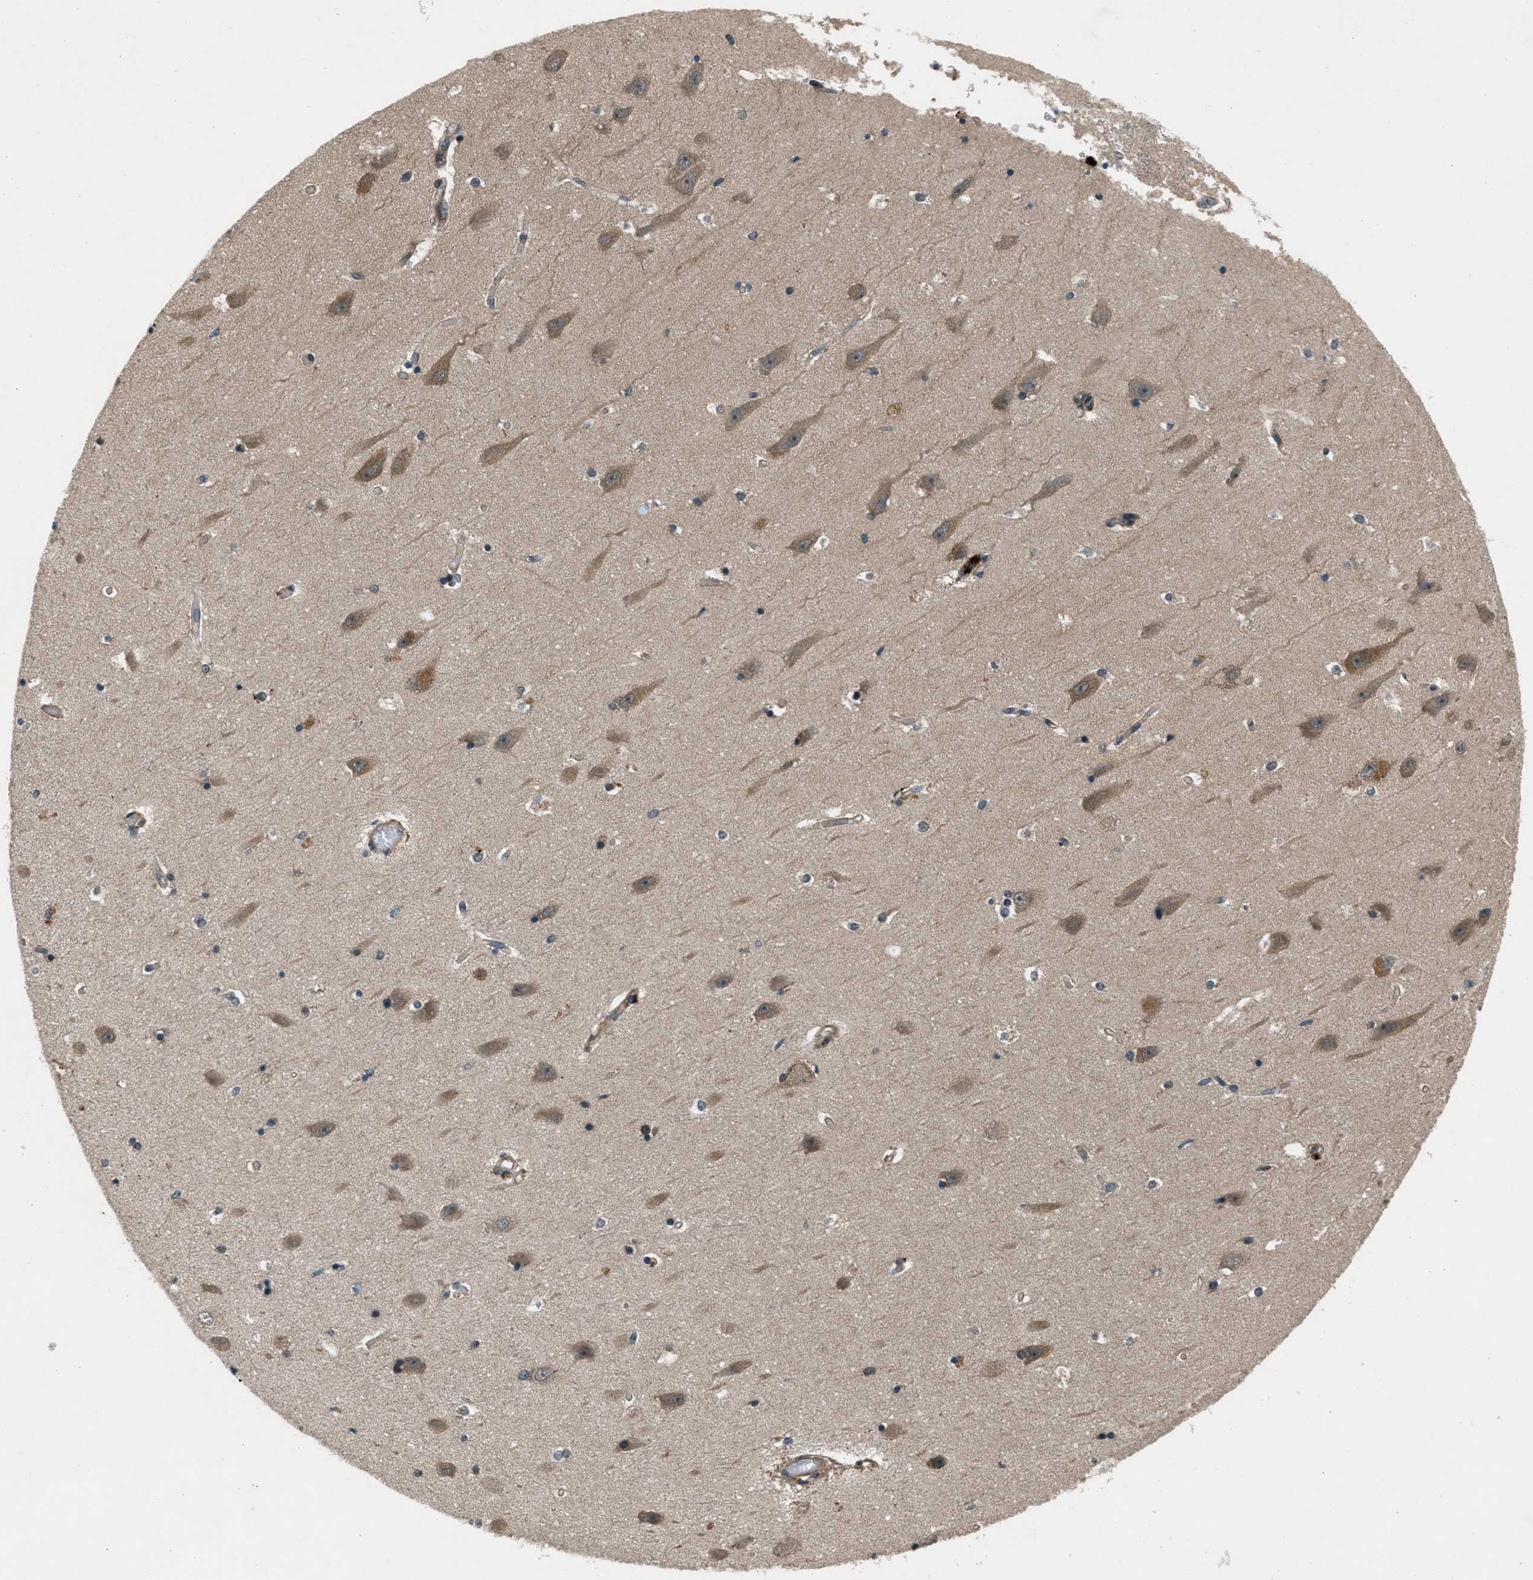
{"staining": {"intensity": "moderate", "quantity": "<25%", "location": "nuclear"}, "tissue": "hippocampus", "cell_type": "Glial cells", "image_type": "normal", "snomed": [{"axis": "morphology", "description": "Normal tissue, NOS"}, {"axis": "topography", "description": "Hippocampus"}], "caption": "Hippocampus stained for a protein (brown) reveals moderate nuclear positive expression in about <25% of glial cells.", "gene": "EPSTI1", "patient": {"sex": "male", "age": 45}}